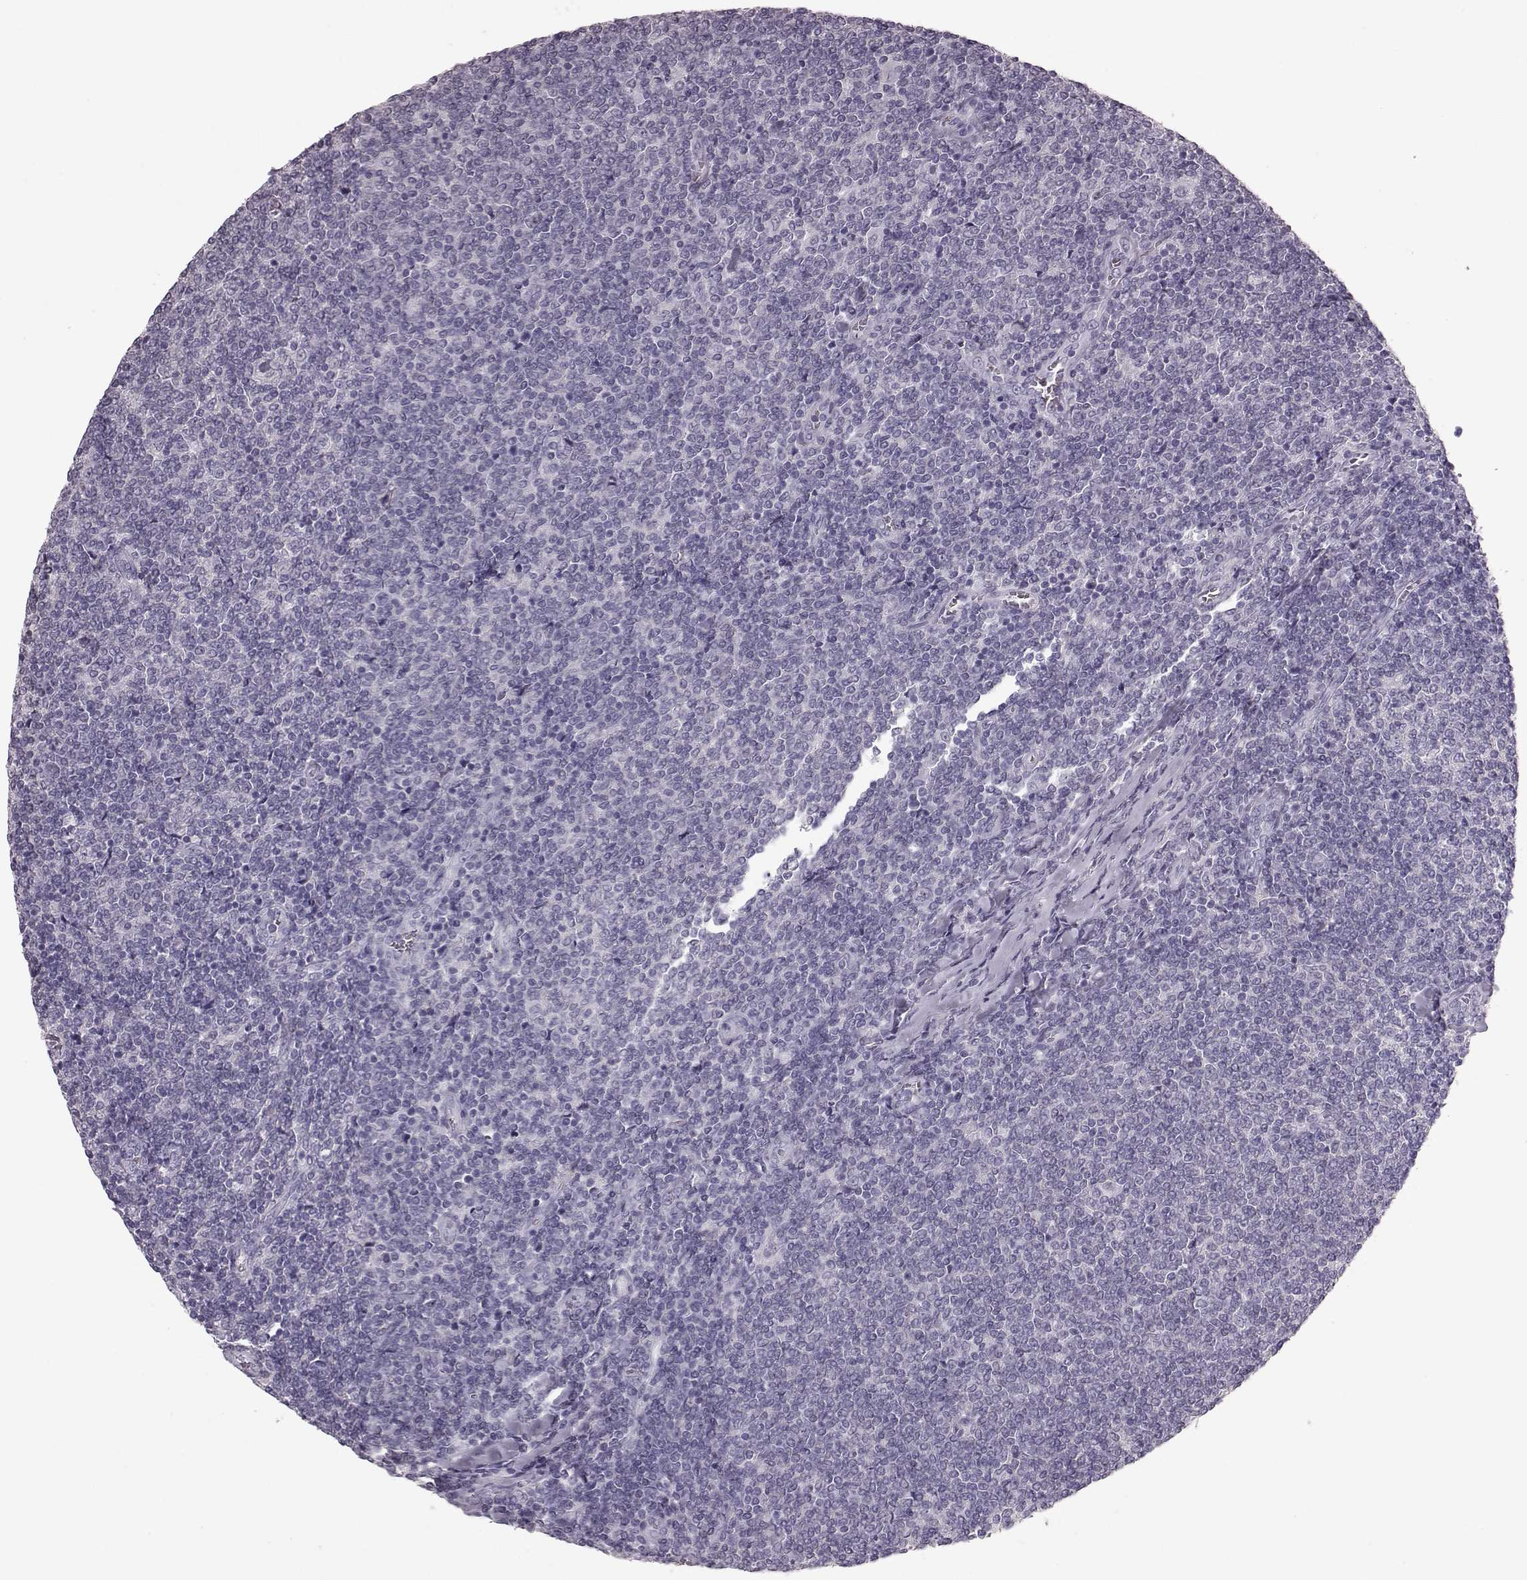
{"staining": {"intensity": "negative", "quantity": "none", "location": "none"}, "tissue": "lymphoma", "cell_type": "Tumor cells", "image_type": "cancer", "snomed": [{"axis": "morphology", "description": "Malignant lymphoma, non-Hodgkin's type, Low grade"}, {"axis": "topography", "description": "Lymph node"}], "caption": "Malignant lymphoma, non-Hodgkin's type (low-grade) was stained to show a protein in brown. There is no significant positivity in tumor cells.", "gene": "CRYBA2", "patient": {"sex": "male", "age": 52}}